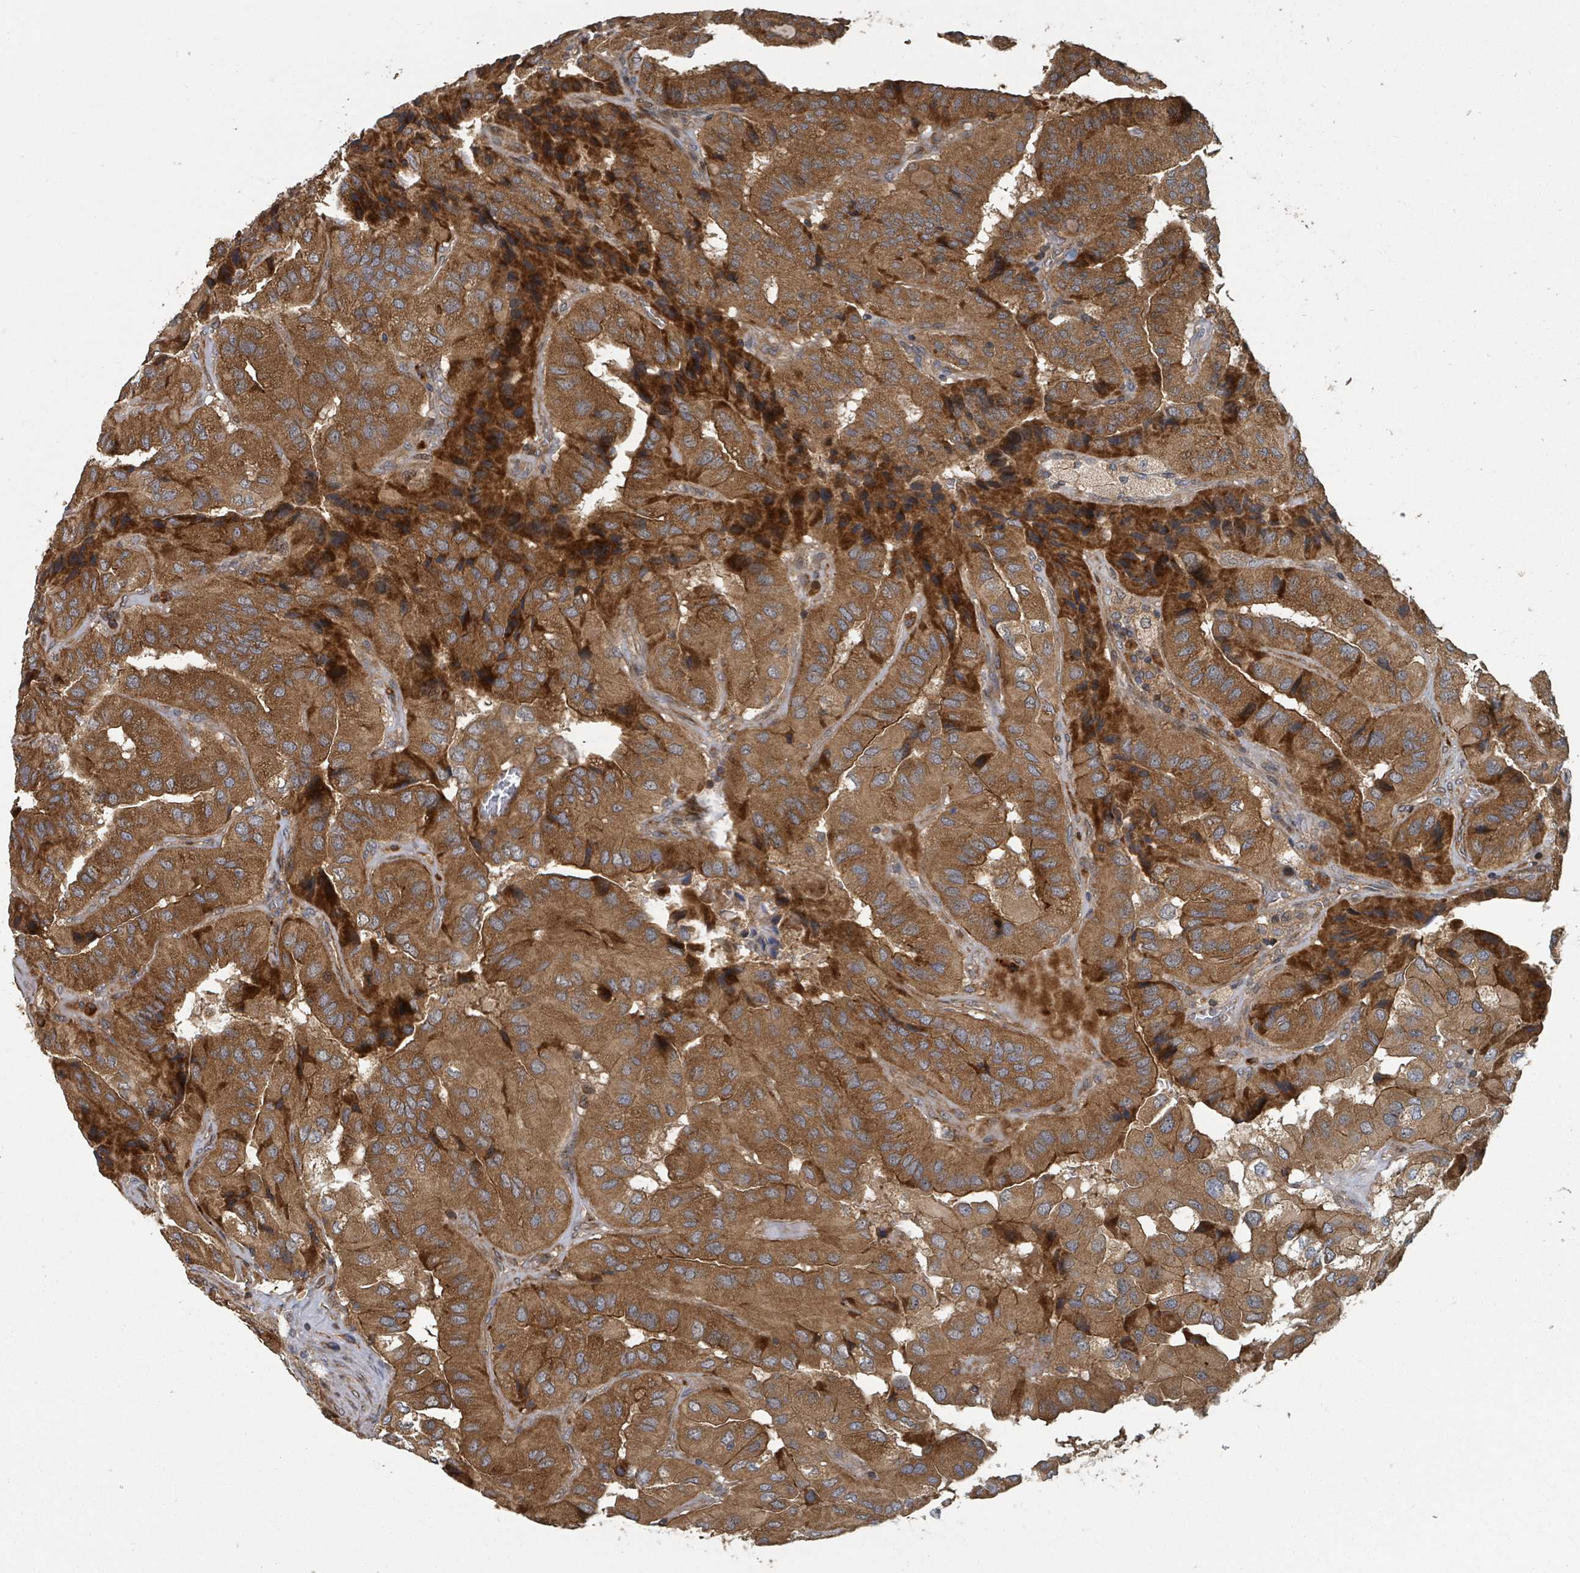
{"staining": {"intensity": "moderate", "quantity": ">75%", "location": "cytoplasmic/membranous"}, "tissue": "thyroid cancer", "cell_type": "Tumor cells", "image_type": "cancer", "snomed": [{"axis": "morphology", "description": "Normal tissue, NOS"}, {"axis": "morphology", "description": "Papillary adenocarcinoma, NOS"}, {"axis": "topography", "description": "Thyroid gland"}], "caption": "Moderate cytoplasmic/membranous staining is present in about >75% of tumor cells in thyroid papillary adenocarcinoma. The protein is shown in brown color, while the nuclei are stained blue.", "gene": "DPM1", "patient": {"sex": "female", "age": 59}}